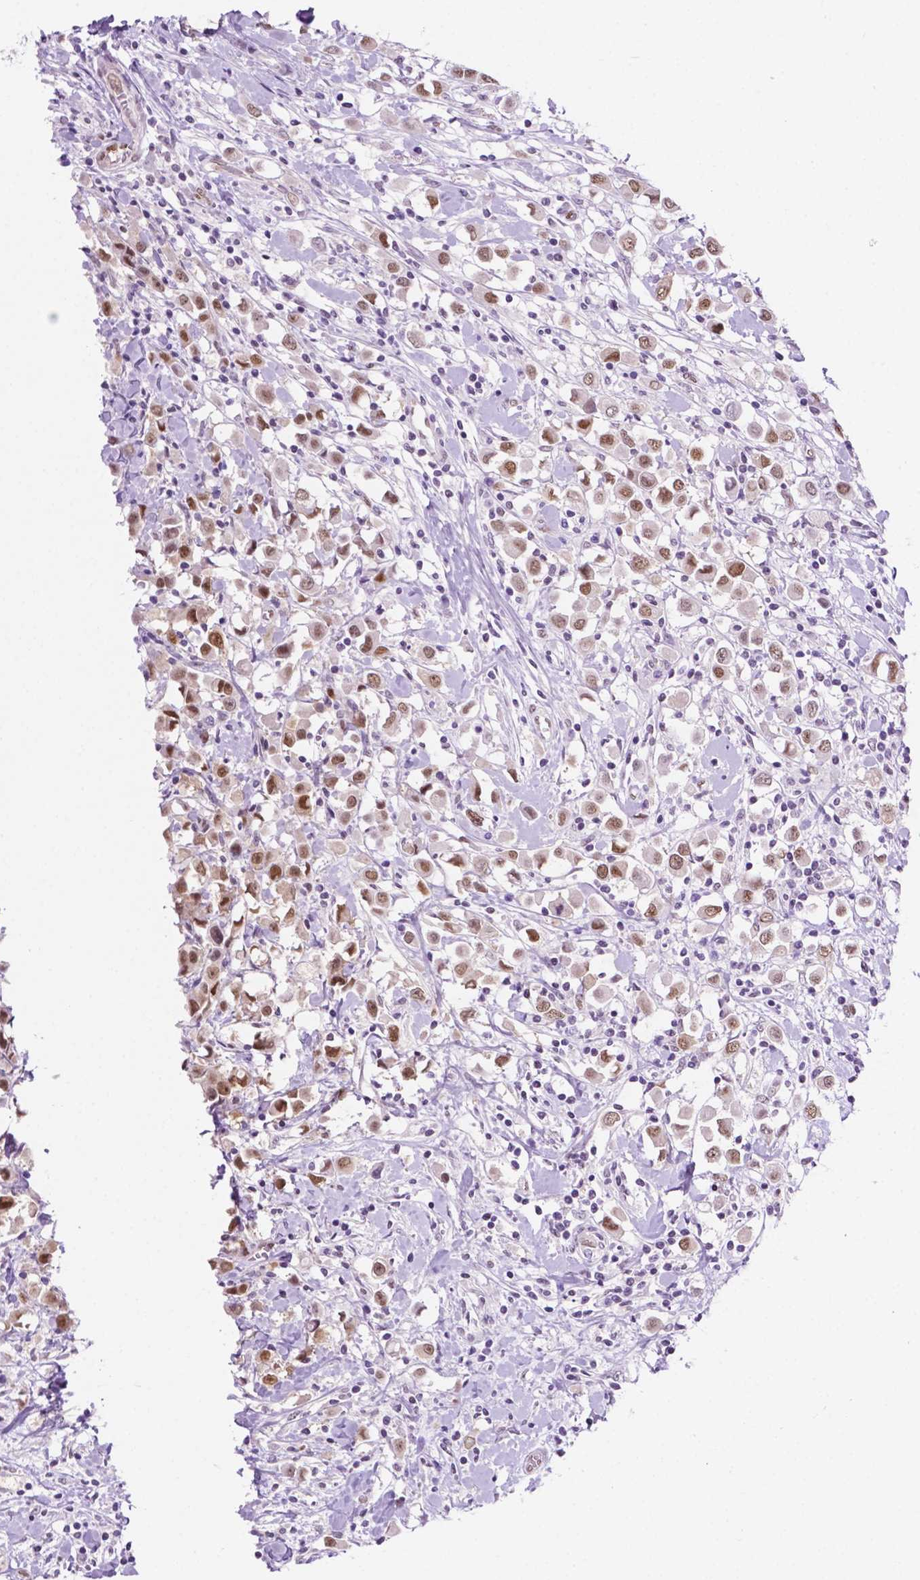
{"staining": {"intensity": "moderate", "quantity": ">75%", "location": "nuclear"}, "tissue": "breast cancer", "cell_type": "Tumor cells", "image_type": "cancer", "snomed": [{"axis": "morphology", "description": "Duct carcinoma"}, {"axis": "topography", "description": "Breast"}], "caption": "A medium amount of moderate nuclear positivity is seen in approximately >75% of tumor cells in breast cancer tissue. The staining is performed using DAB (3,3'-diaminobenzidine) brown chromogen to label protein expression. The nuclei are counter-stained blue using hematoxylin.", "gene": "ERF", "patient": {"sex": "female", "age": 61}}